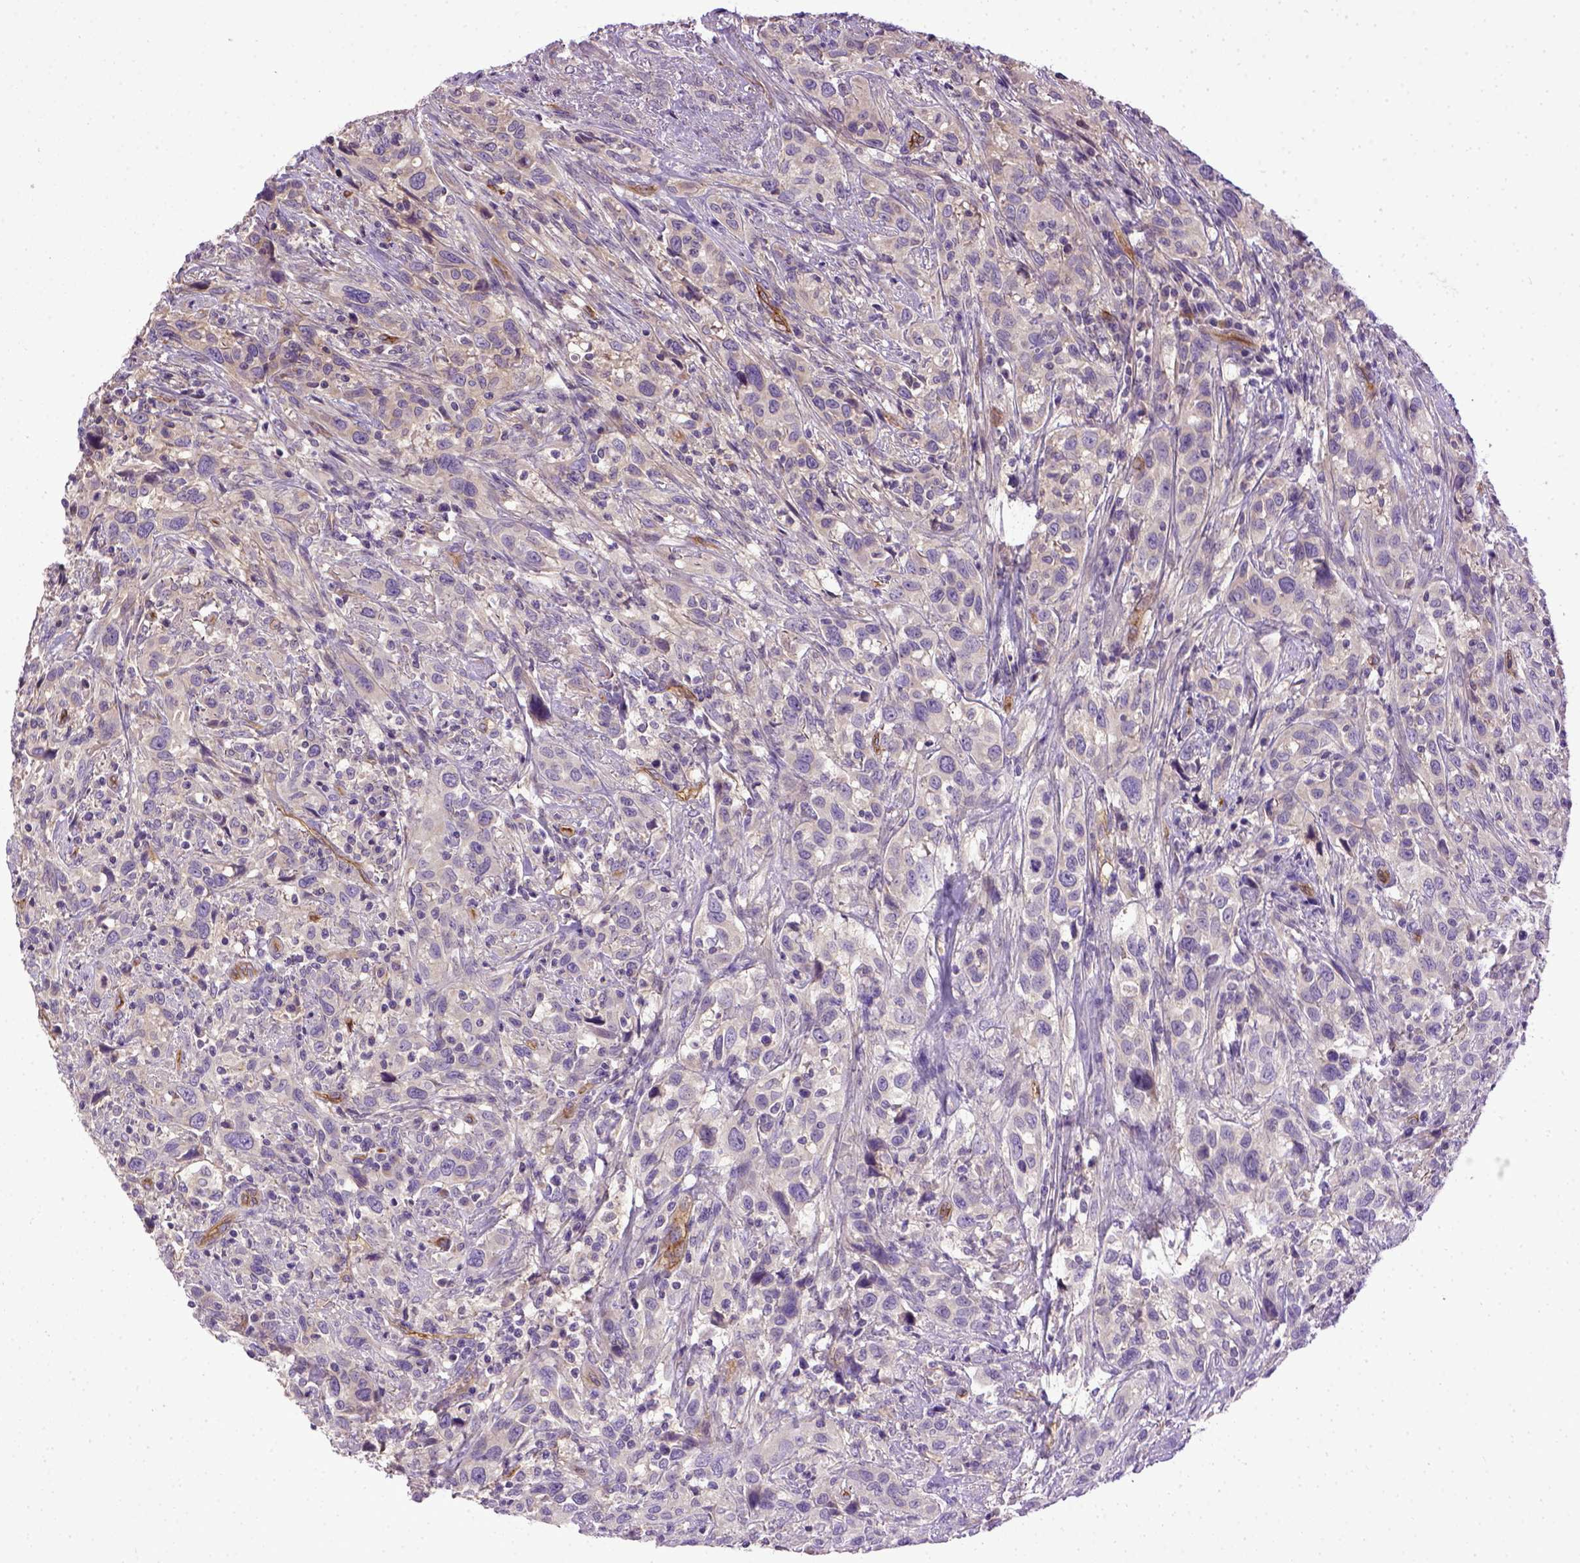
{"staining": {"intensity": "weak", "quantity": "<25%", "location": "cytoplasmic/membranous"}, "tissue": "urothelial cancer", "cell_type": "Tumor cells", "image_type": "cancer", "snomed": [{"axis": "morphology", "description": "Urothelial carcinoma, NOS"}, {"axis": "morphology", "description": "Urothelial carcinoma, High grade"}, {"axis": "topography", "description": "Urinary bladder"}], "caption": "This photomicrograph is of transitional cell carcinoma stained with immunohistochemistry (IHC) to label a protein in brown with the nuclei are counter-stained blue. There is no staining in tumor cells. Brightfield microscopy of IHC stained with DAB (brown) and hematoxylin (blue), captured at high magnification.", "gene": "ENG", "patient": {"sex": "female", "age": 64}}